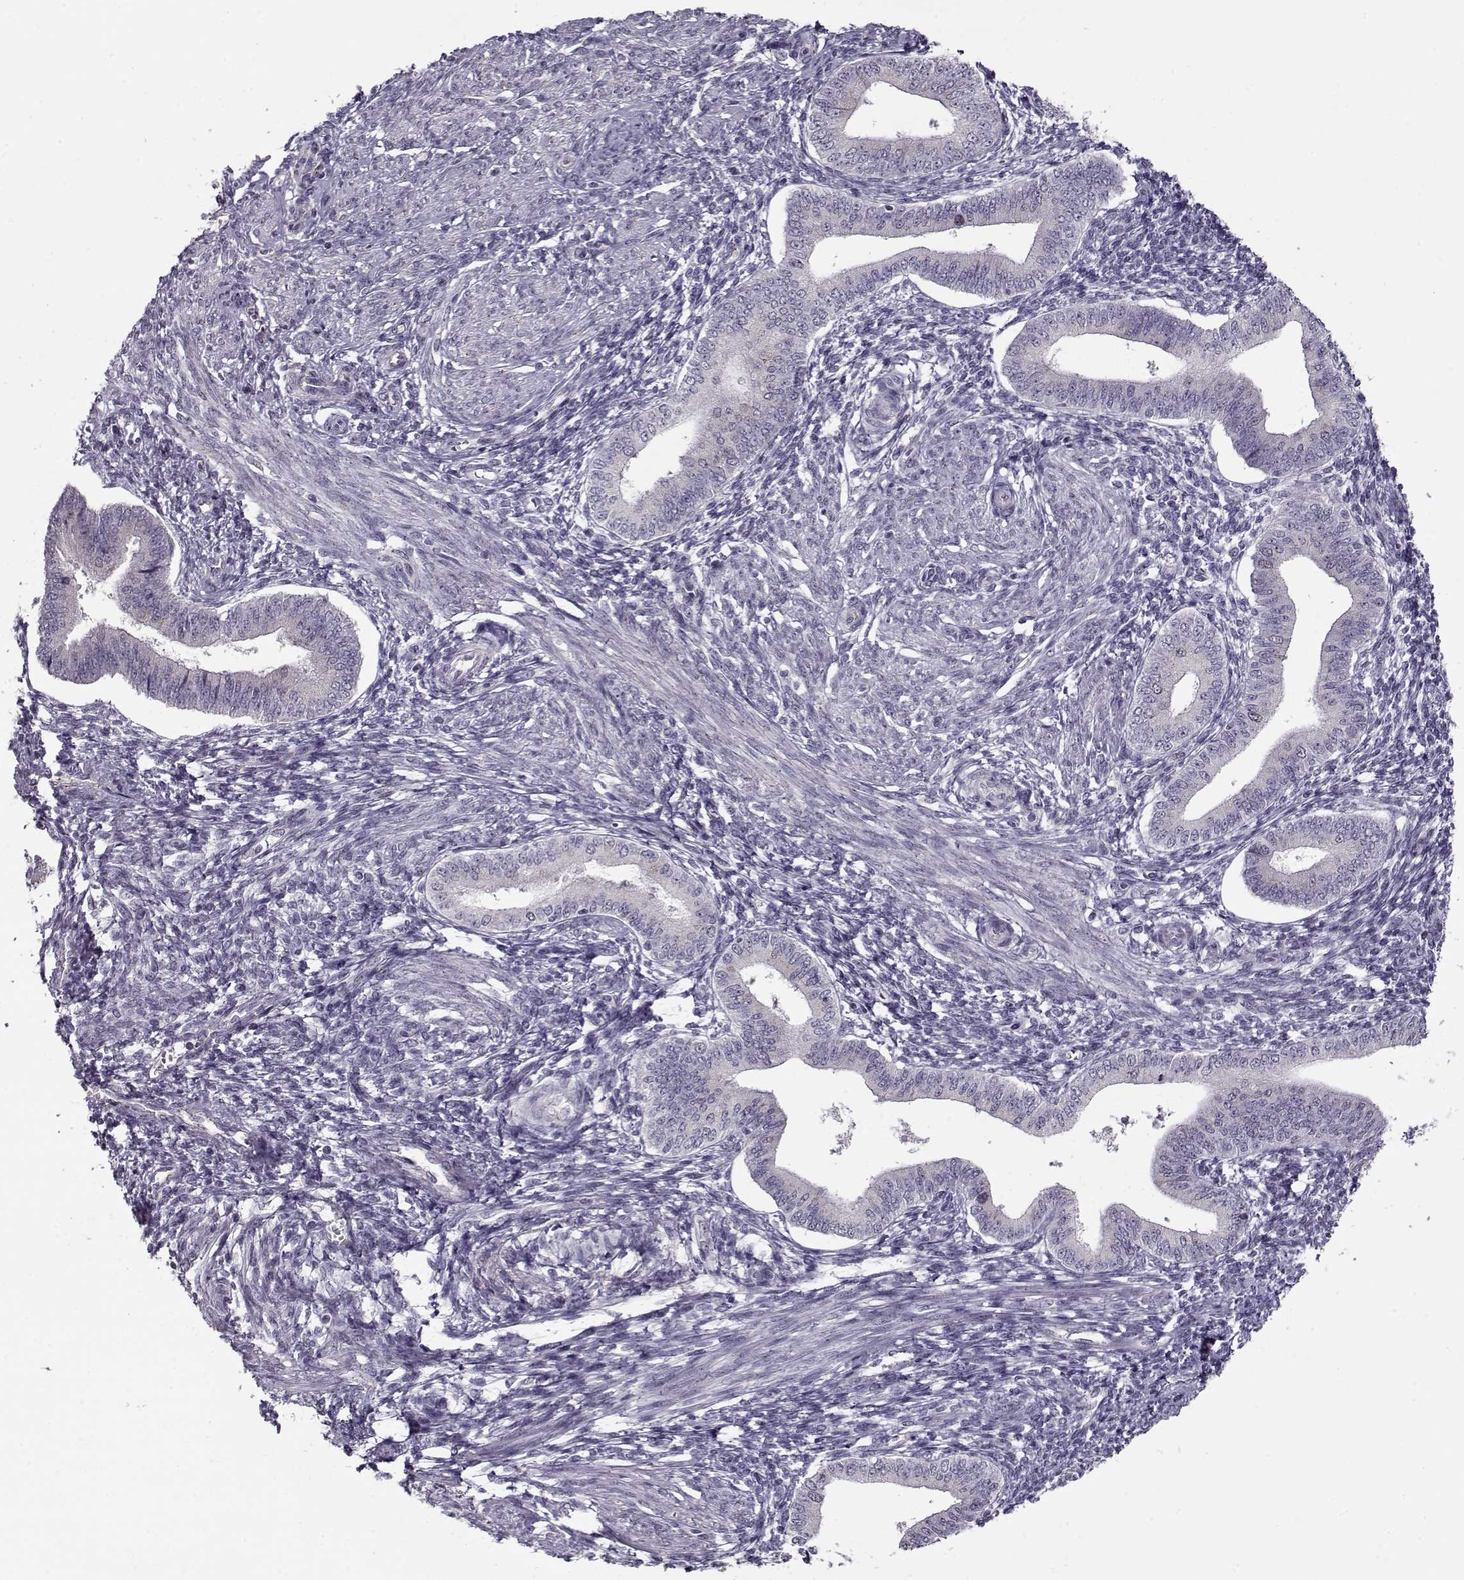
{"staining": {"intensity": "negative", "quantity": "none", "location": "none"}, "tissue": "endometrium", "cell_type": "Cells in endometrial stroma", "image_type": "normal", "snomed": [{"axis": "morphology", "description": "Normal tissue, NOS"}, {"axis": "topography", "description": "Endometrium"}], "caption": "Human endometrium stained for a protein using immunohistochemistry (IHC) displays no staining in cells in endometrial stroma.", "gene": "SEC16B", "patient": {"sex": "female", "age": 42}}